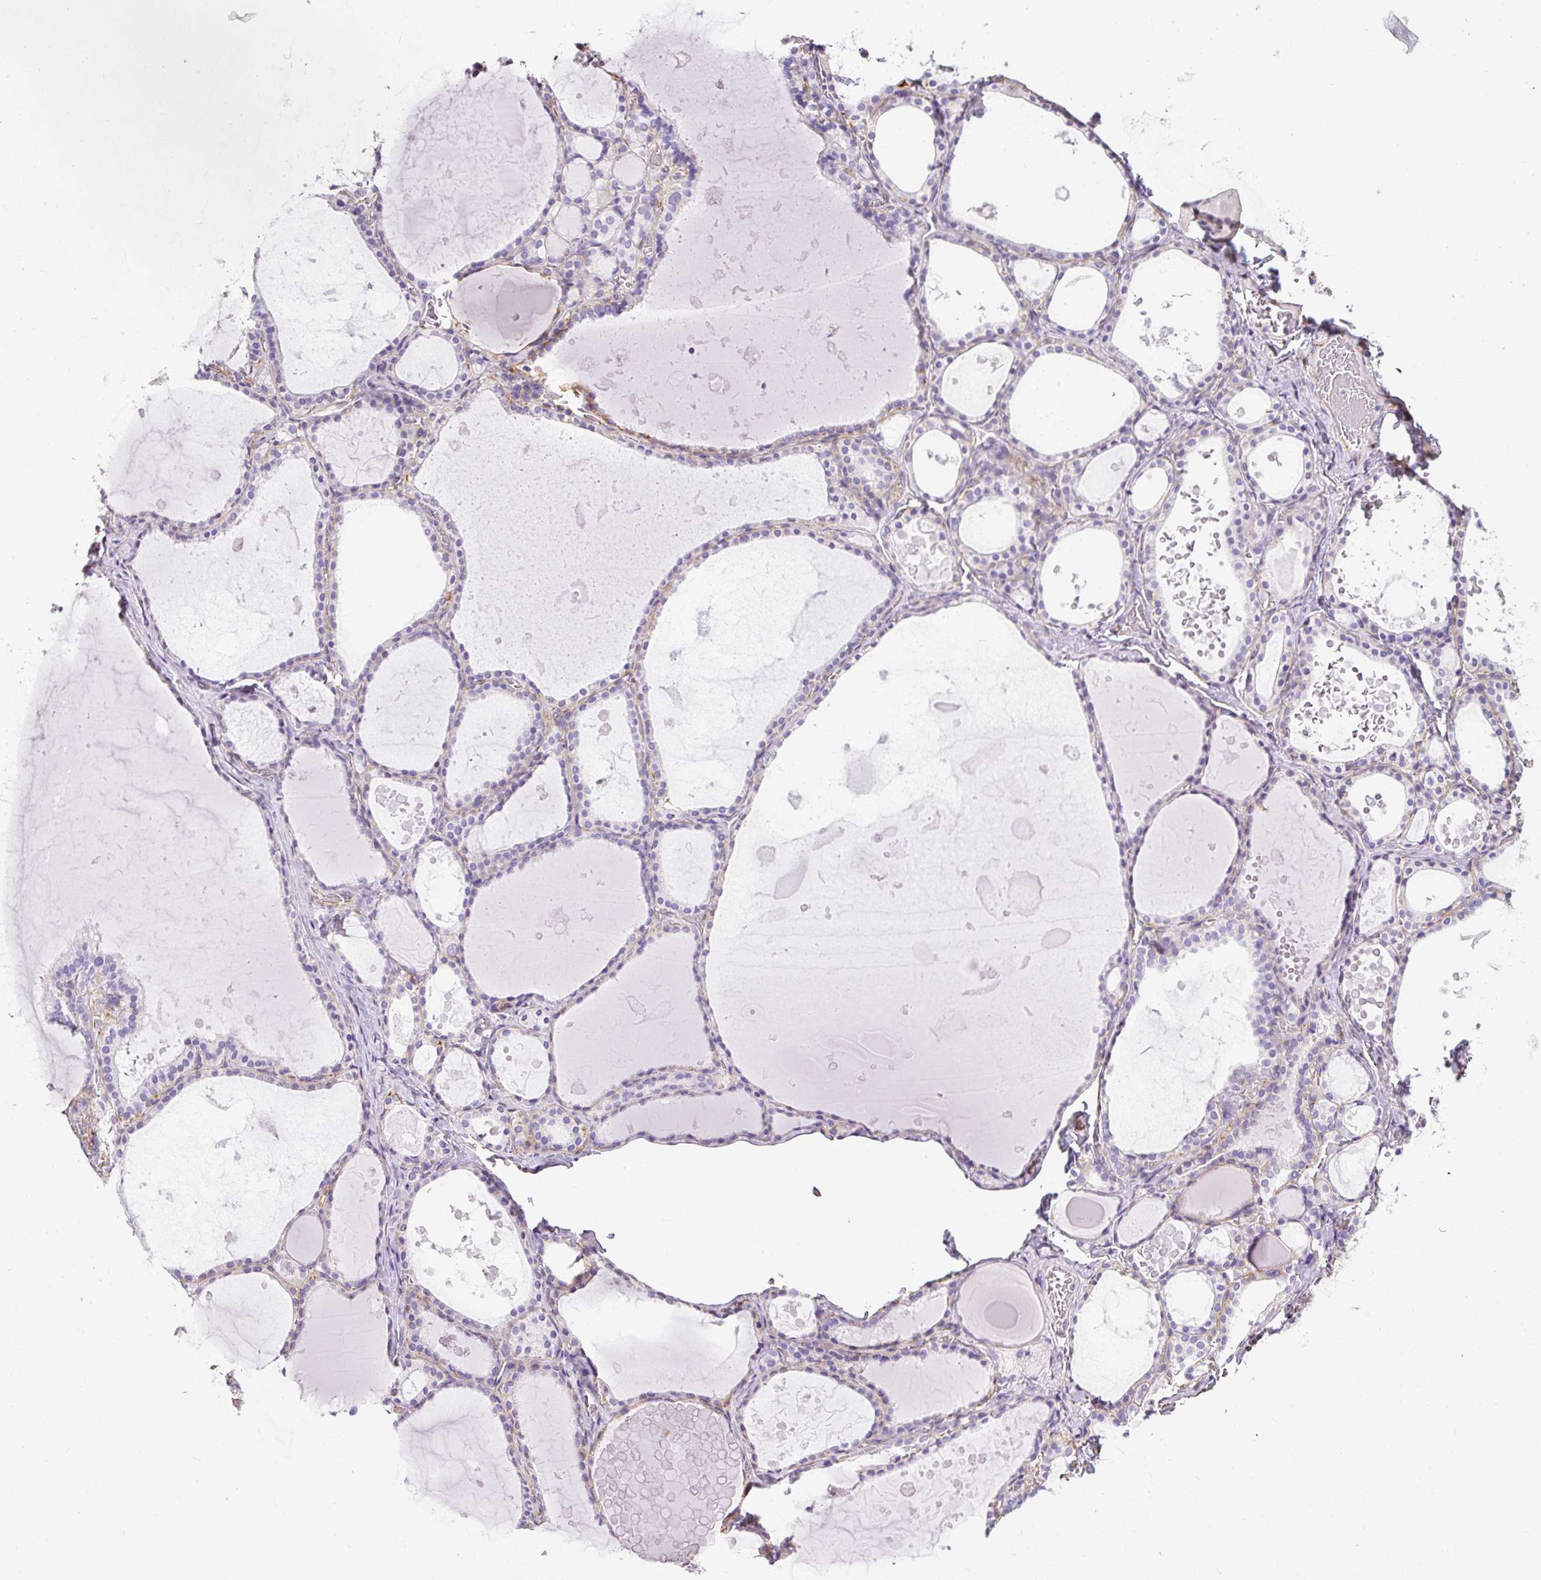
{"staining": {"intensity": "negative", "quantity": "none", "location": "none"}, "tissue": "thyroid gland", "cell_type": "Glandular cells", "image_type": "normal", "snomed": [{"axis": "morphology", "description": "Normal tissue, NOS"}, {"axis": "topography", "description": "Thyroid gland"}], "caption": "Immunohistochemistry micrograph of unremarkable thyroid gland: human thyroid gland stained with DAB shows no significant protein staining in glandular cells. The staining was performed using DAB (3,3'-diaminobenzidine) to visualize the protein expression in brown, while the nuclei were stained in blue with hematoxylin (Magnification: 20x).", "gene": "PLS1", "patient": {"sex": "male", "age": 56}}